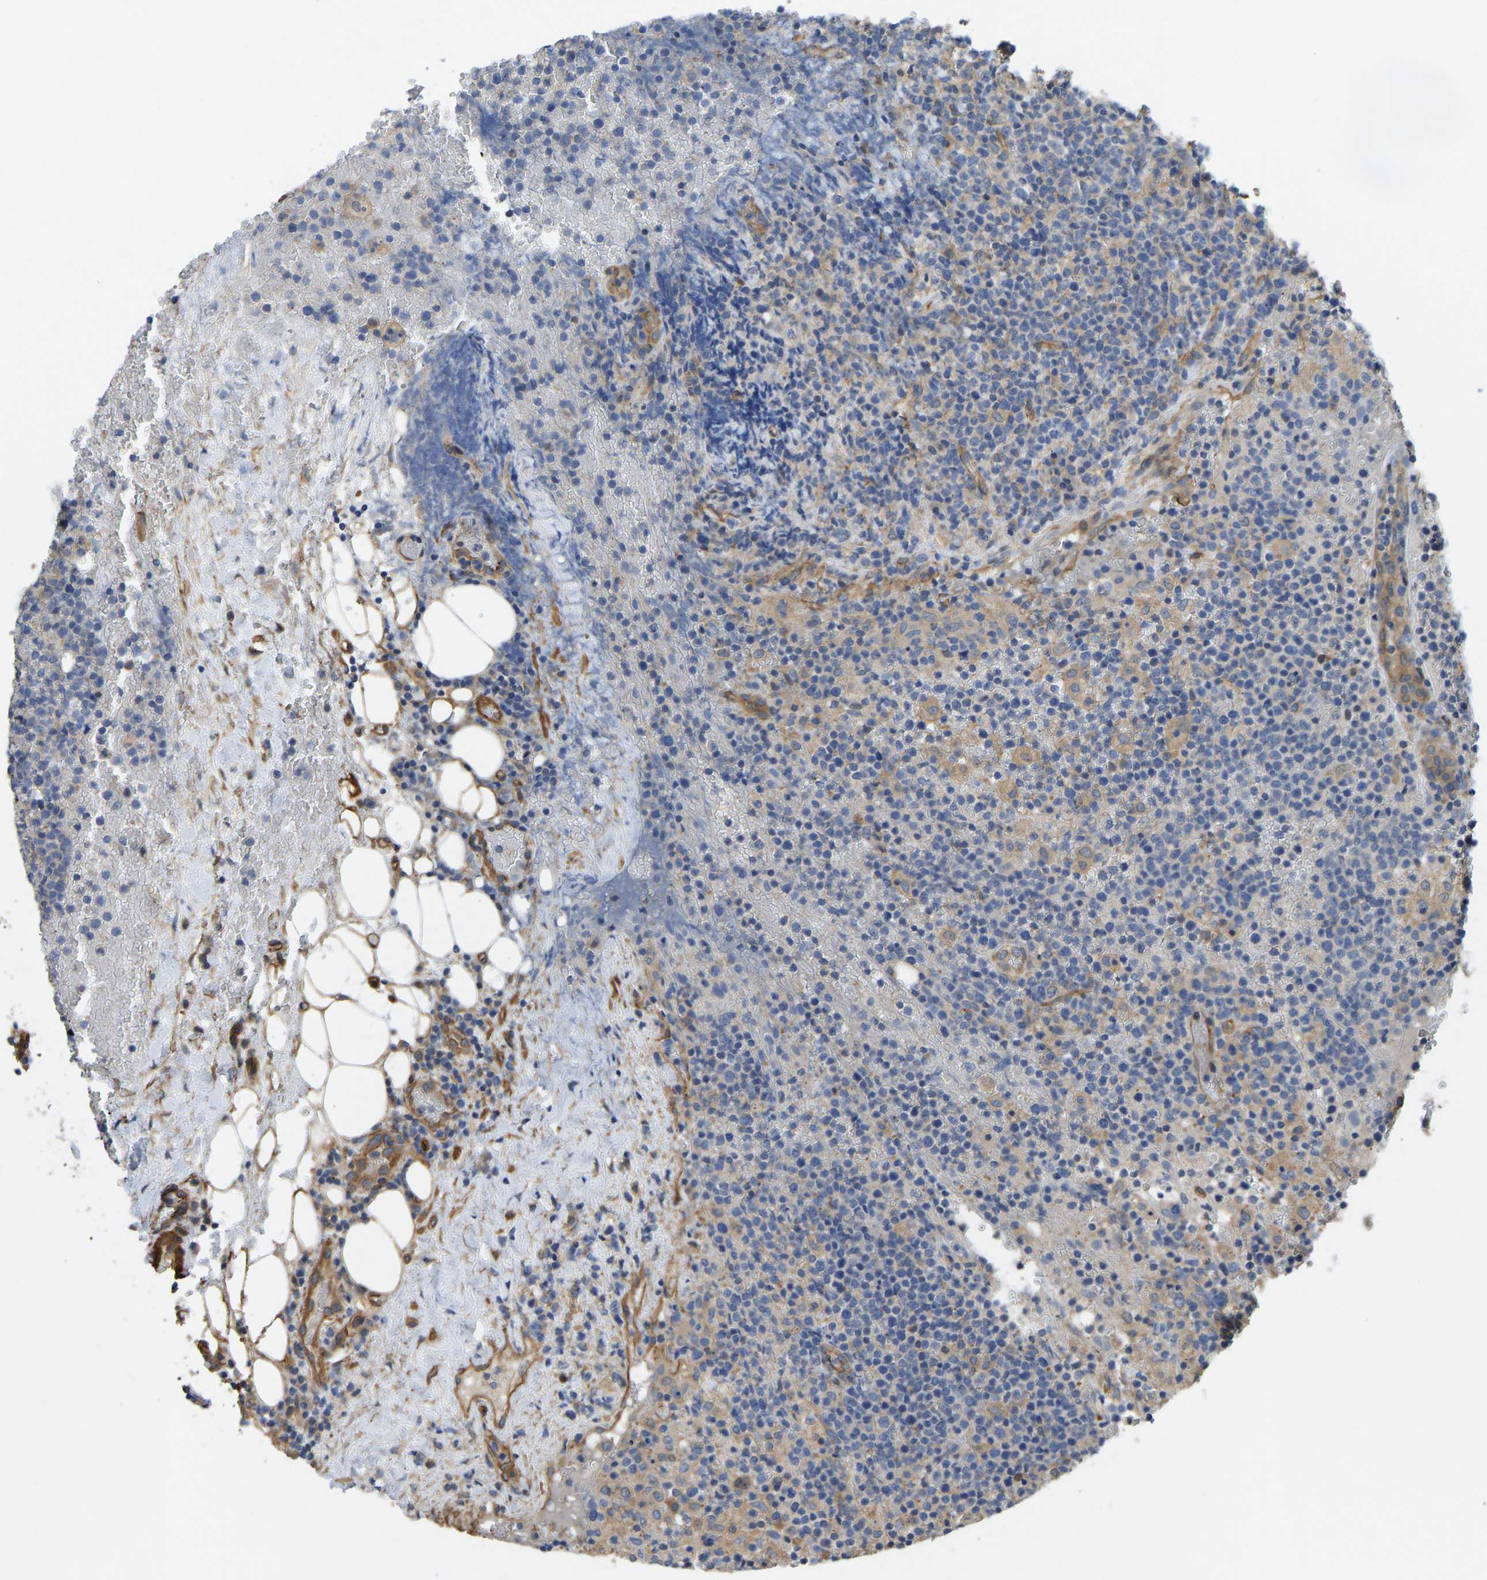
{"staining": {"intensity": "moderate", "quantity": "<25%", "location": "cytoplasmic/membranous"}, "tissue": "lymphoma", "cell_type": "Tumor cells", "image_type": "cancer", "snomed": [{"axis": "morphology", "description": "Malignant lymphoma, non-Hodgkin's type, High grade"}, {"axis": "topography", "description": "Lymph node"}], "caption": "Immunohistochemistry (IHC) of human lymphoma shows low levels of moderate cytoplasmic/membranous staining in about <25% of tumor cells. (DAB IHC, brown staining for protein, blue staining for nuclei).", "gene": "ELMO2", "patient": {"sex": "male", "age": 61}}